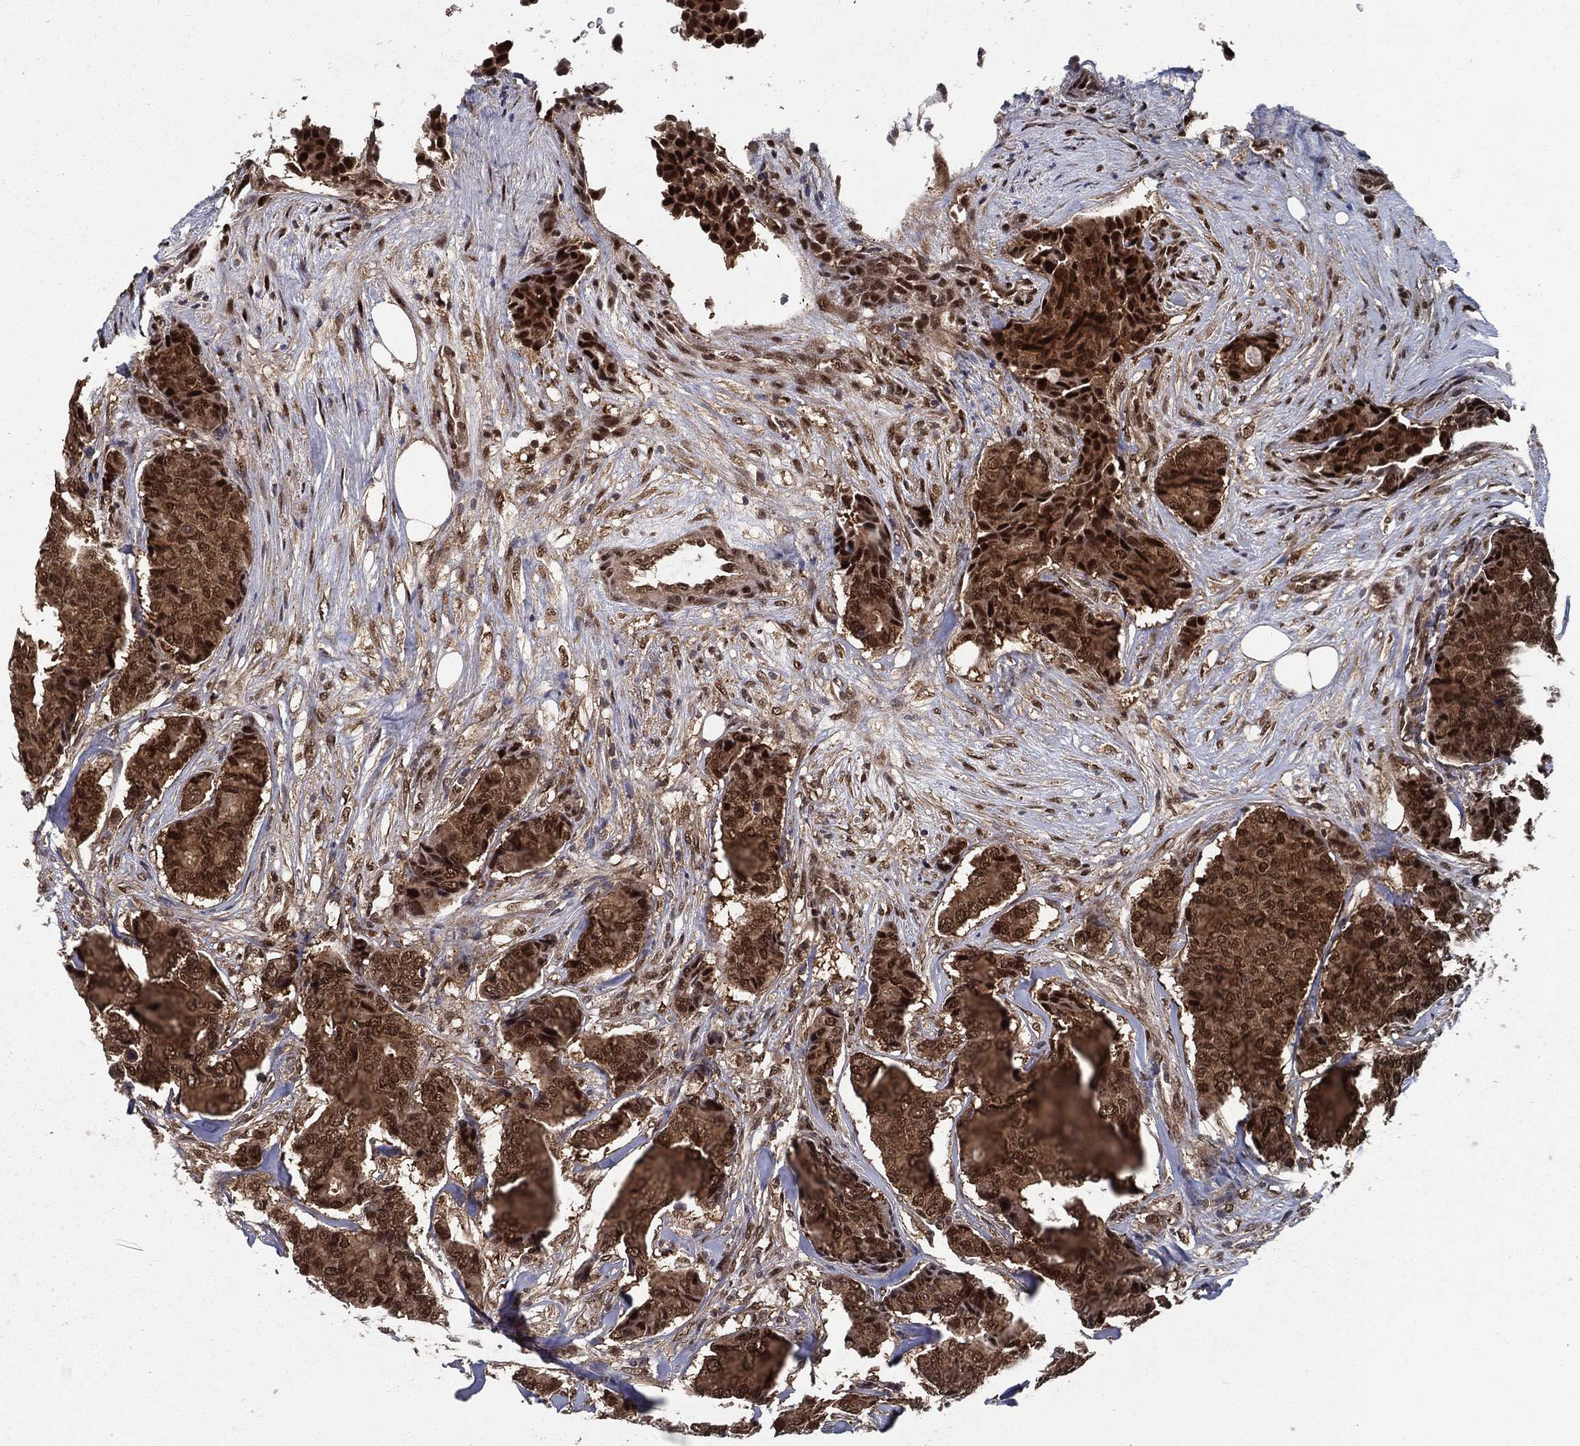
{"staining": {"intensity": "moderate", "quantity": ">75%", "location": "cytoplasmic/membranous,nuclear"}, "tissue": "breast cancer", "cell_type": "Tumor cells", "image_type": "cancer", "snomed": [{"axis": "morphology", "description": "Duct carcinoma"}, {"axis": "topography", "description": "Breast"}], "caption": "Protein staining of breast invasive ductal carcinoma tissue demonstrates moderate cytoplasmic/membranous and nuclear staining in about >75% of tumor cells.", "gene": "CARM1", "patient": {"sex": "female", "age": 75}}